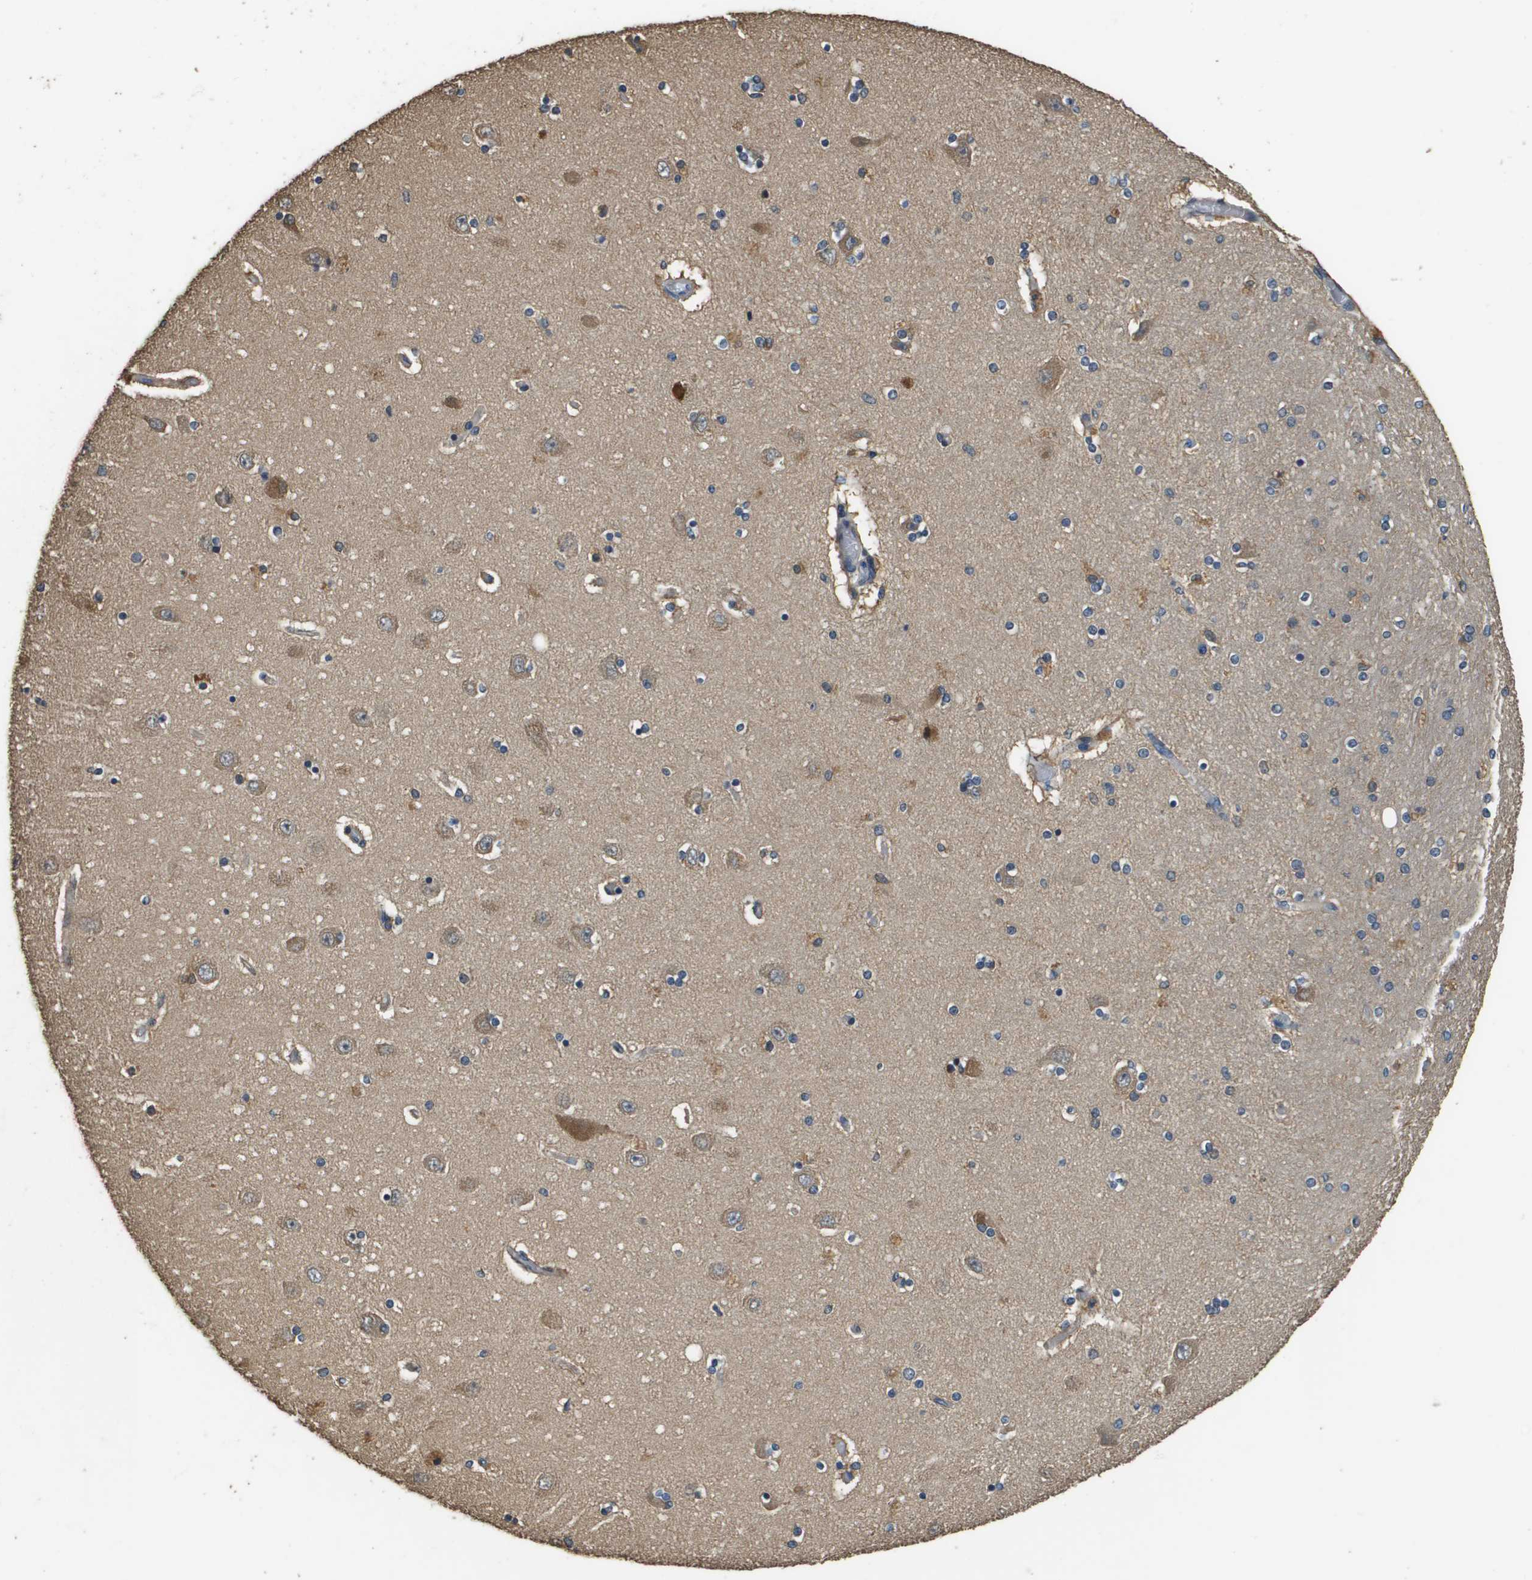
{"staining": {"intensity": "moderate", "quantity": "<25%", "location": "cytoplasmic/membranous"}, "tissue": "hippocampus", "cell_type": "Glial cells", "image_type": "normal", "snomed": [{"axis": "morphology", "description": "Normal tissue, NOS"}, {"axis": "topography", "description": "Hippocampus"}], "caption": "Immunohistochemistry (IHC) staining of unremarkable hippocampus, which reveals low levels of moderate cytoplasmic/membranous staining in approximately <25% of glial cells indicating moderate cytoplasmic/membranous protein staining. The staining was performed using DAB (3,3'-diaminobenzidine) (brown) for protein detection and nuclei were counterstained in hematoxylin (blue).", "gene": "RAB6B", "patient": {"sex": "female", "age": 54}}